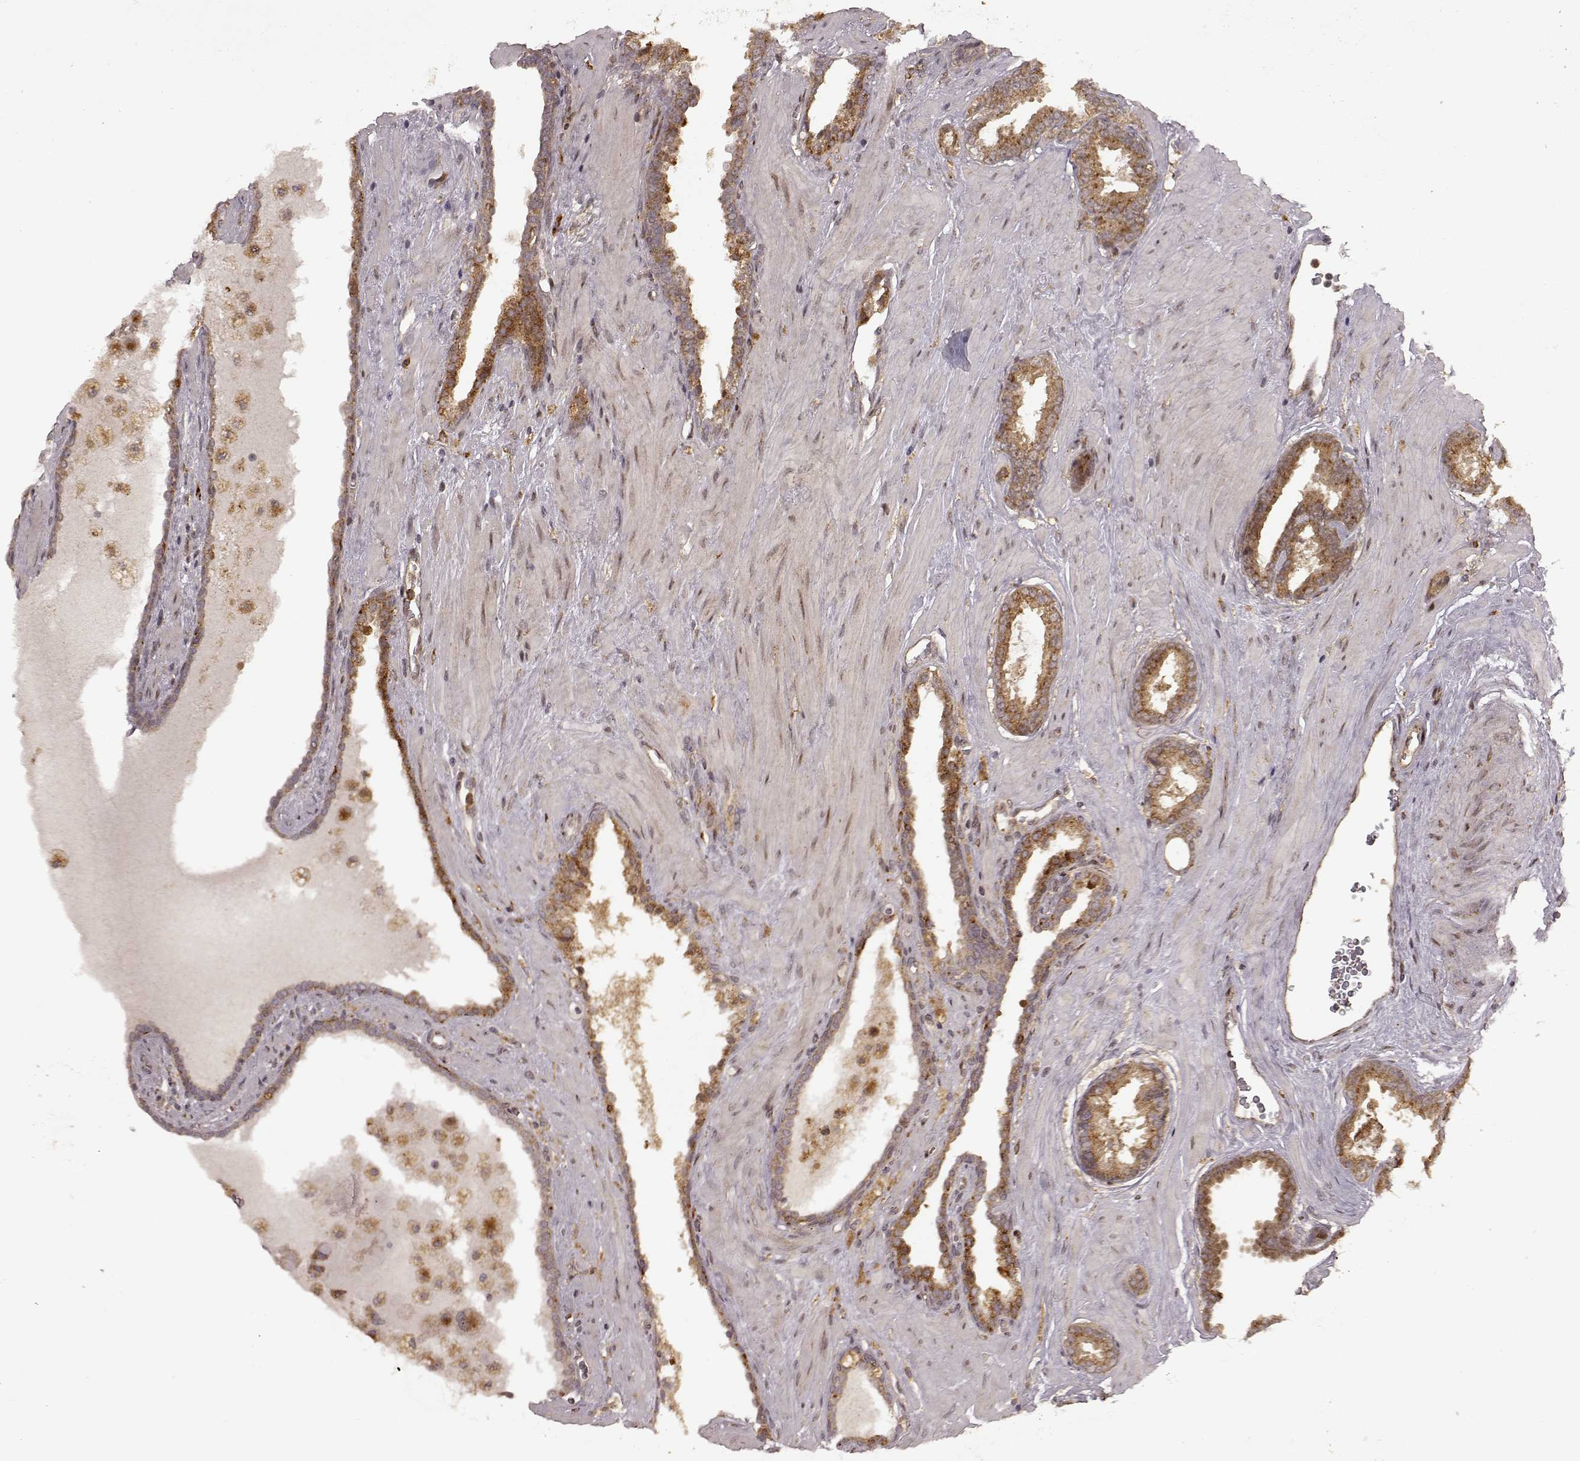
{"staining": {"intensity": "moderate", "quantity": ">75%", "location": "cytoplasmic/membranous"}, "tissue": "prostate cancer", "cell_type": "Tumor cells", "image_type": "cancer", "snomed": [{"axis": "morphology", "description": "Adenocarcinoma, Low grade"}, {"axis": "topography", "description": "Prostate"}], "caption": "This micrograph displays adenocarcinoma (low-grade) (prostate) stained with immunohistochemistry (IHC) to label a protein in brown. The cytoplasmic/membranous of tumor cells show moderate positivity for the protein. Nuclei are counter-stained blue.", "gene": "SLC12A9", "patient": {"sex": "male", "age": 62}}